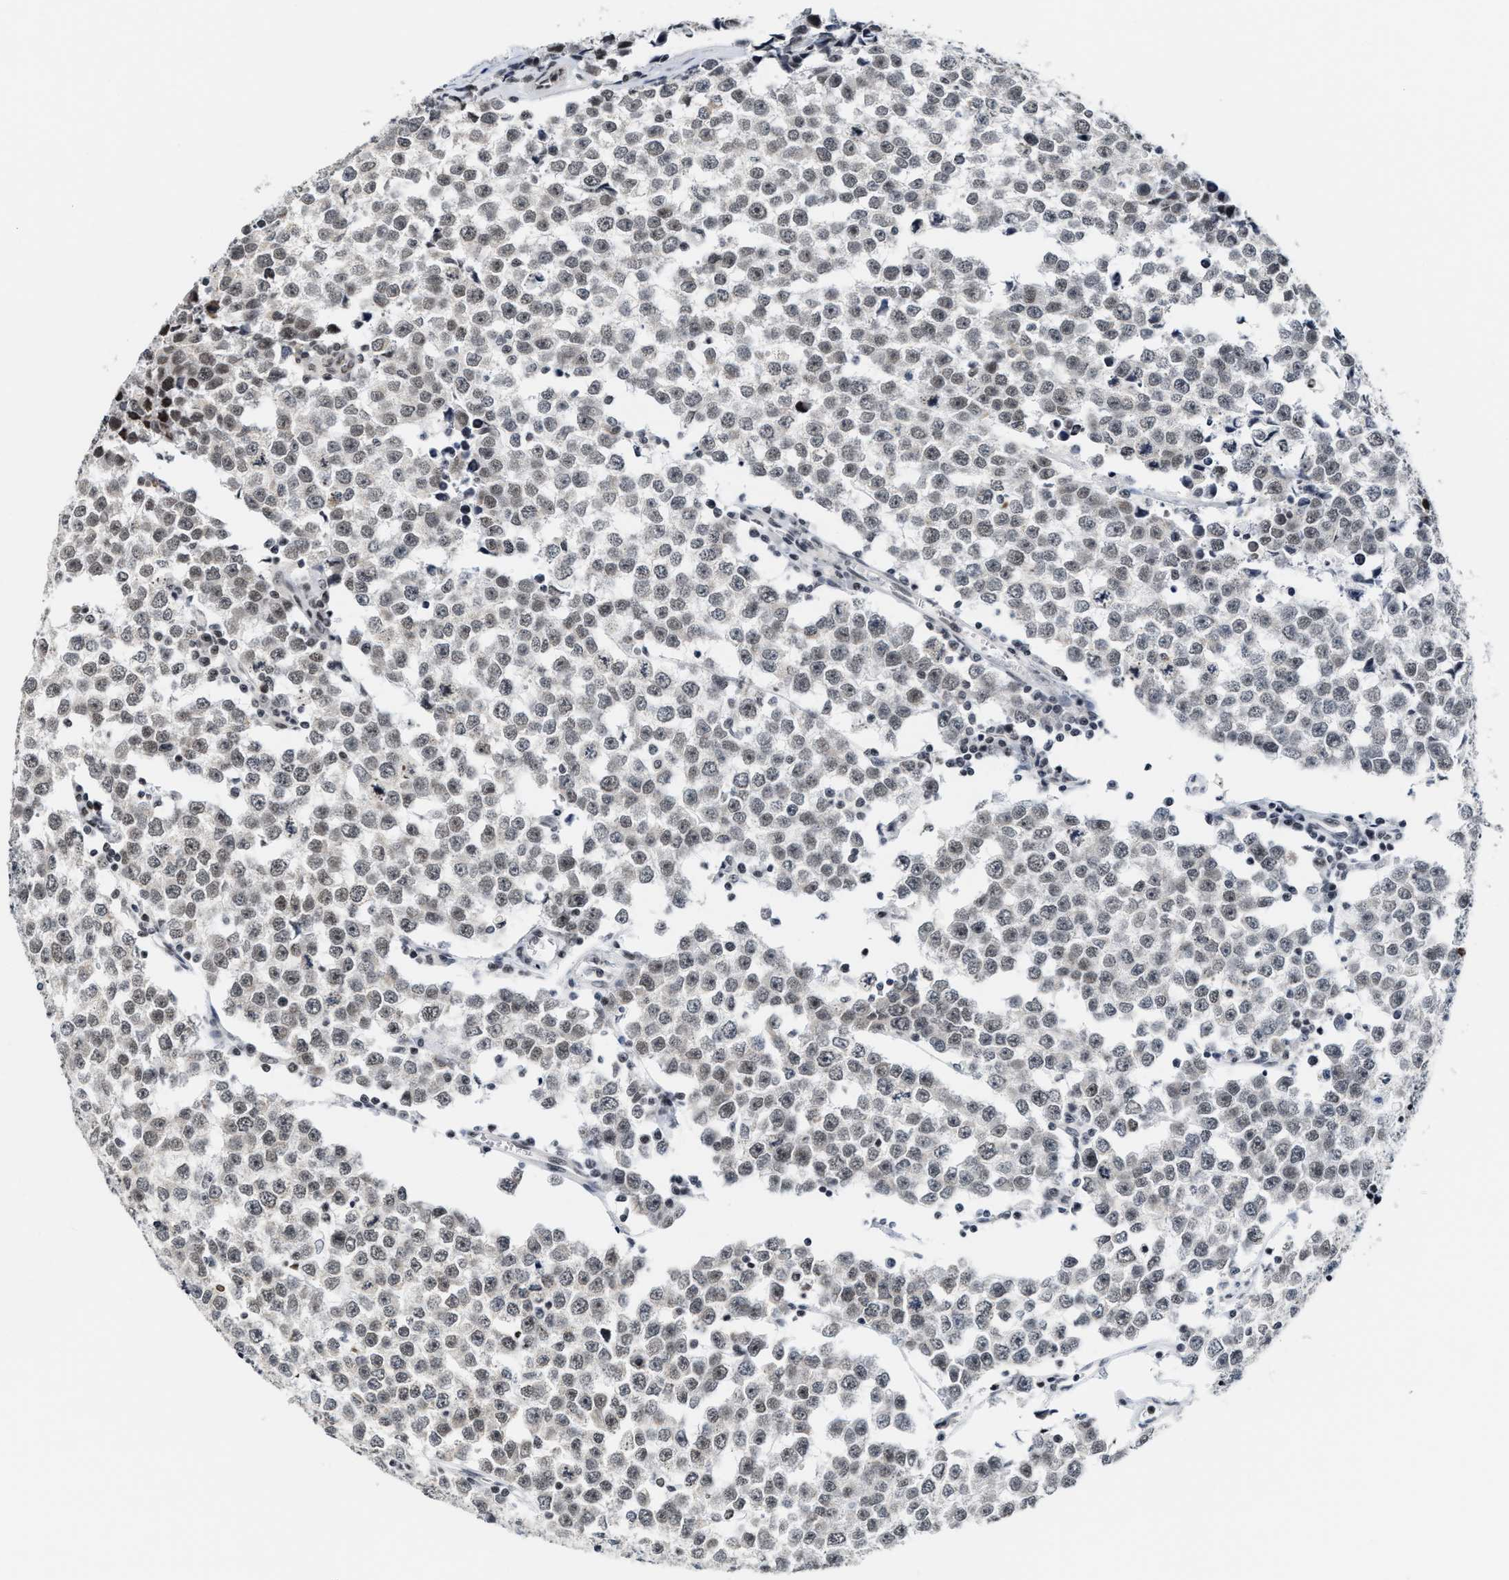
{"staining": {"intensity": "weak", "quantity": ">75%", "location": "nuclear"}, "tissue": "testis cancer", "cell_type": "Tumor cells", "image_type": "cancer", "snomed": [{"axis": "morphology", "description": "Seminoma, NOS"}, {"axis": "morphology", "description": "Carcinoma, Embryonal, NOS"}, {"axis": "topography", "description": "Testis"}], "caption": "Human seminoma (testis) stained with a brown dye exhibits weak nuclear positive expression in about >75% of tumor cells.", "gene": "ANKRD6", "patient": {"sex": "male", "age": 52}}